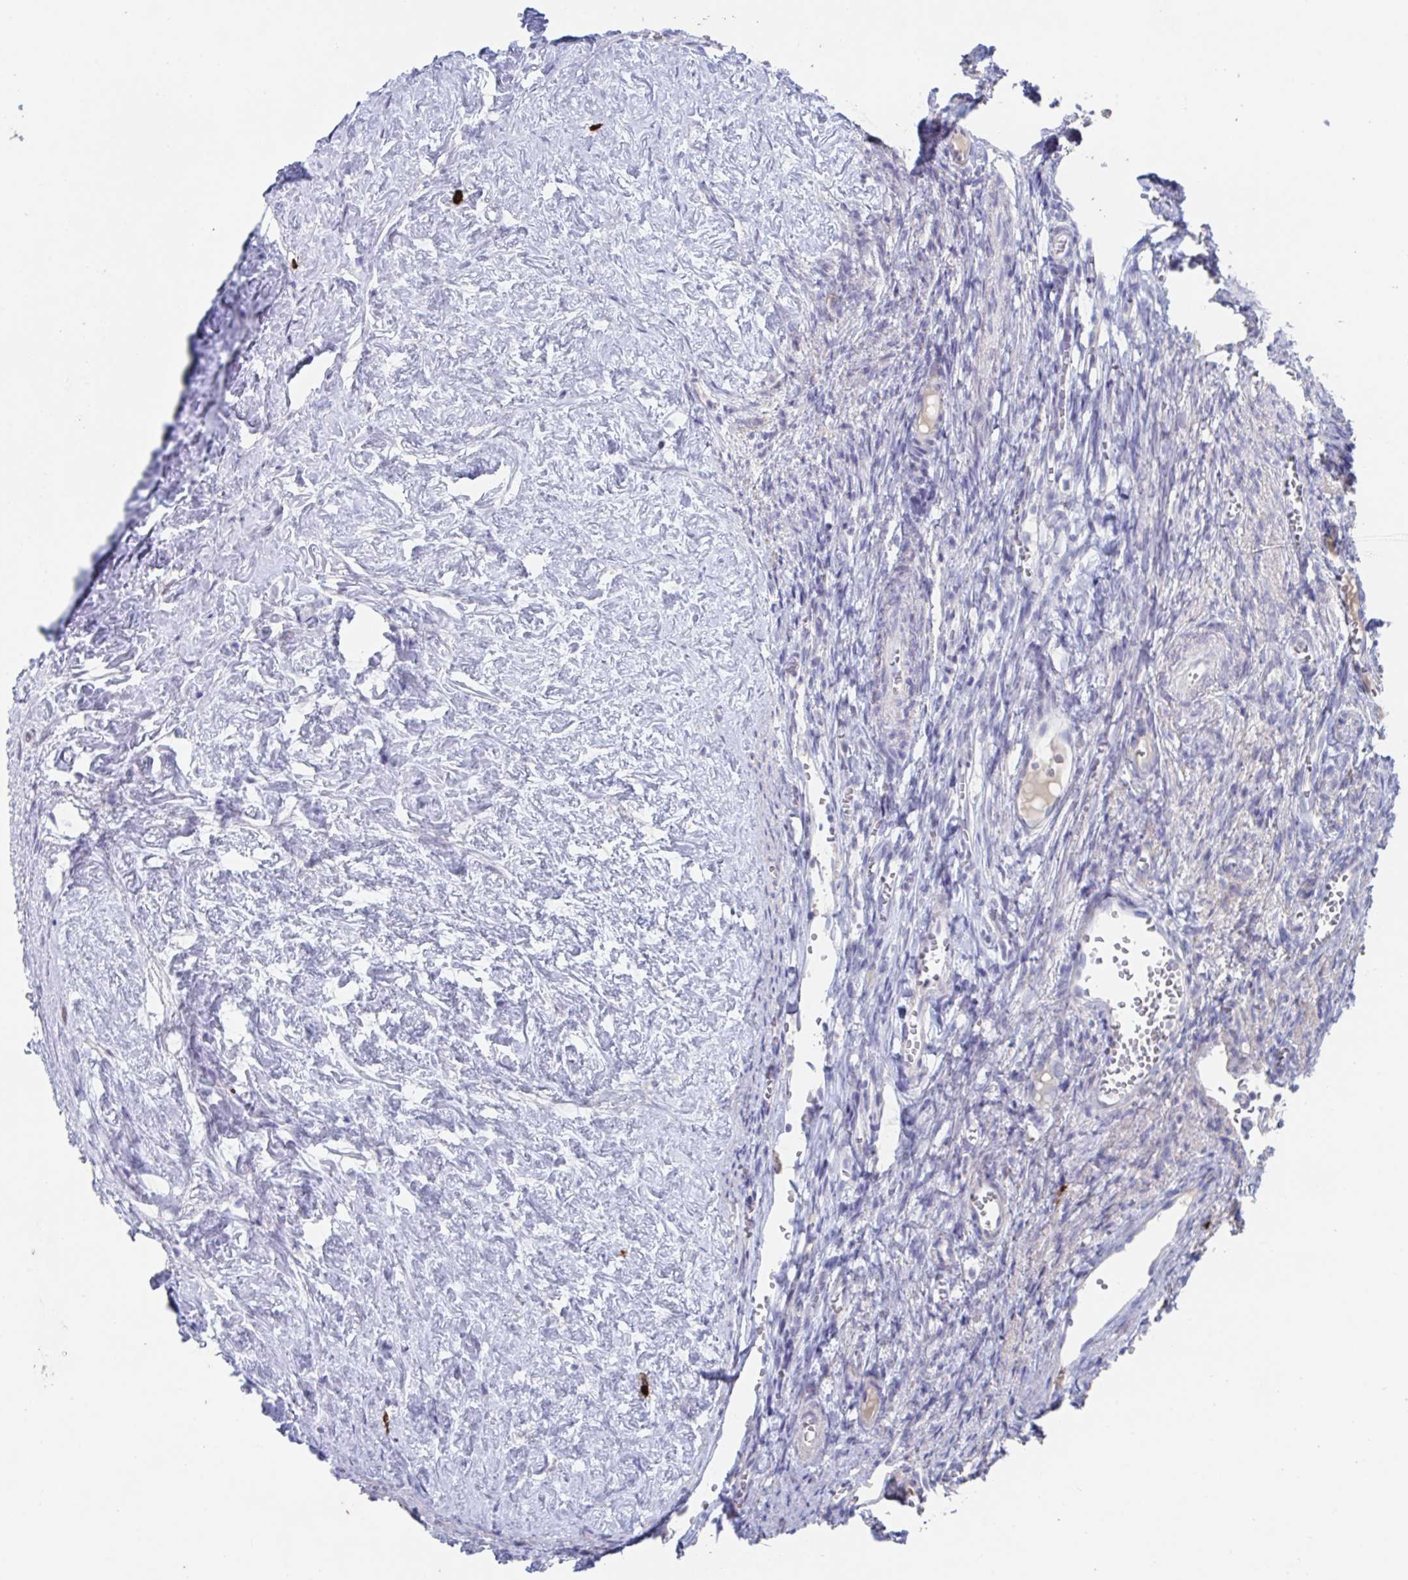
{"staining": {"intensity": "negative", "quantity": "none", "location": "none"}, "tissue": "ovary", "cell_type": "Follicle cells", "image_type": "normal", "snomed": [{"axis": "morphology", "description": "Normal tissue, NOS"}, {"axis": "topography", "description": "Ovary"}], "caption": "This is an IHC histopathology image of benign ovary. There is no staining in follicle cells.", "gene": "KCNK5", "patient": {"sex": "female", "age": 41}}